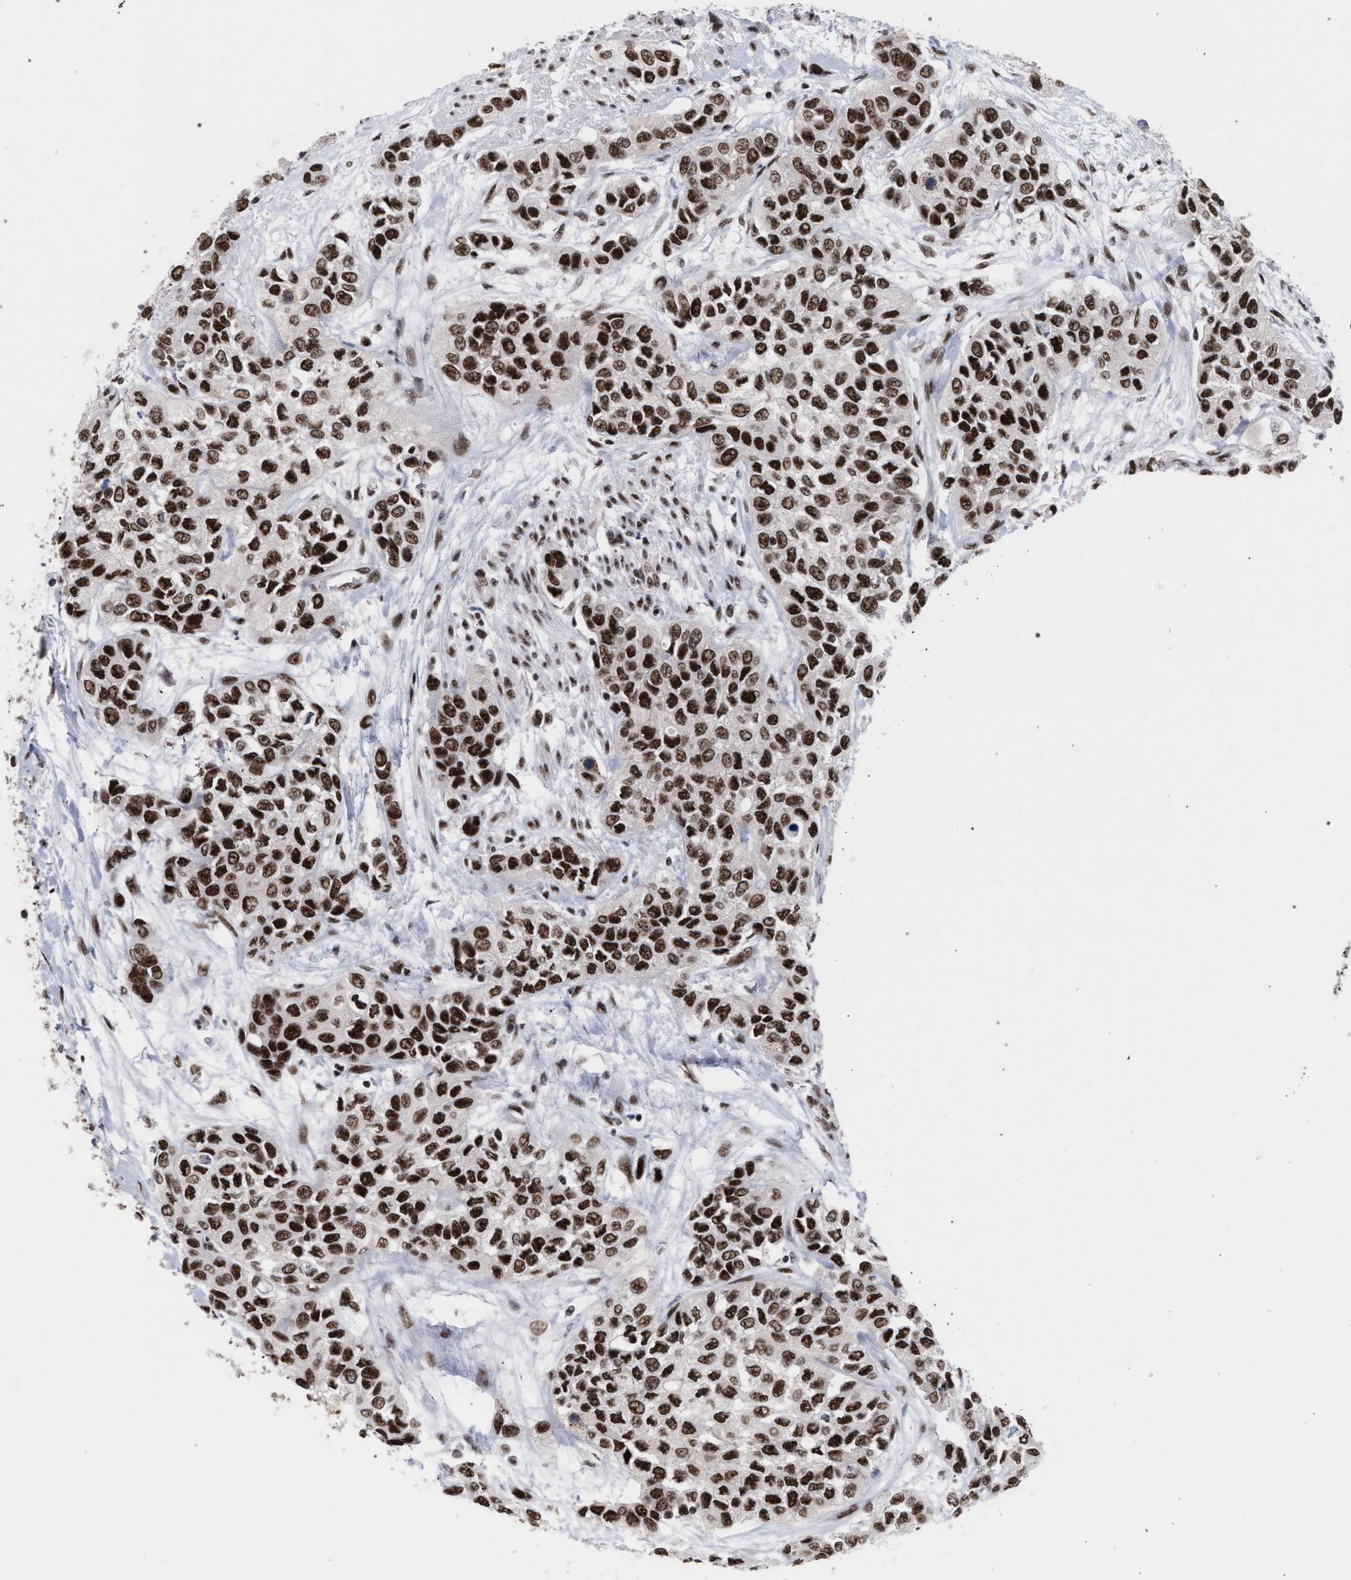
{"staining": {"intensity": "strong", "quantity": ">75%", "location": "nuclear"}, "tissue": "urothelial cancer", "cell_type": "Tumor cells", "image_type": "cancer", "snomed": [{"axis": "morphology", "description": "Urothelial carcinoma, High grade"}, {"axis": "topography", "description": "Urinary bladder"}], "caption": "Urothelial carcinoma (high-grade) was stained to show a protein in brown. There is high levels of strong nuclear staining in approximately >75% of tumor cells. The protein is shown in brown color, while the nuclei are stained blue.", "gene": "SCAF4", "patient": {"sex": "female", "age": 56}}